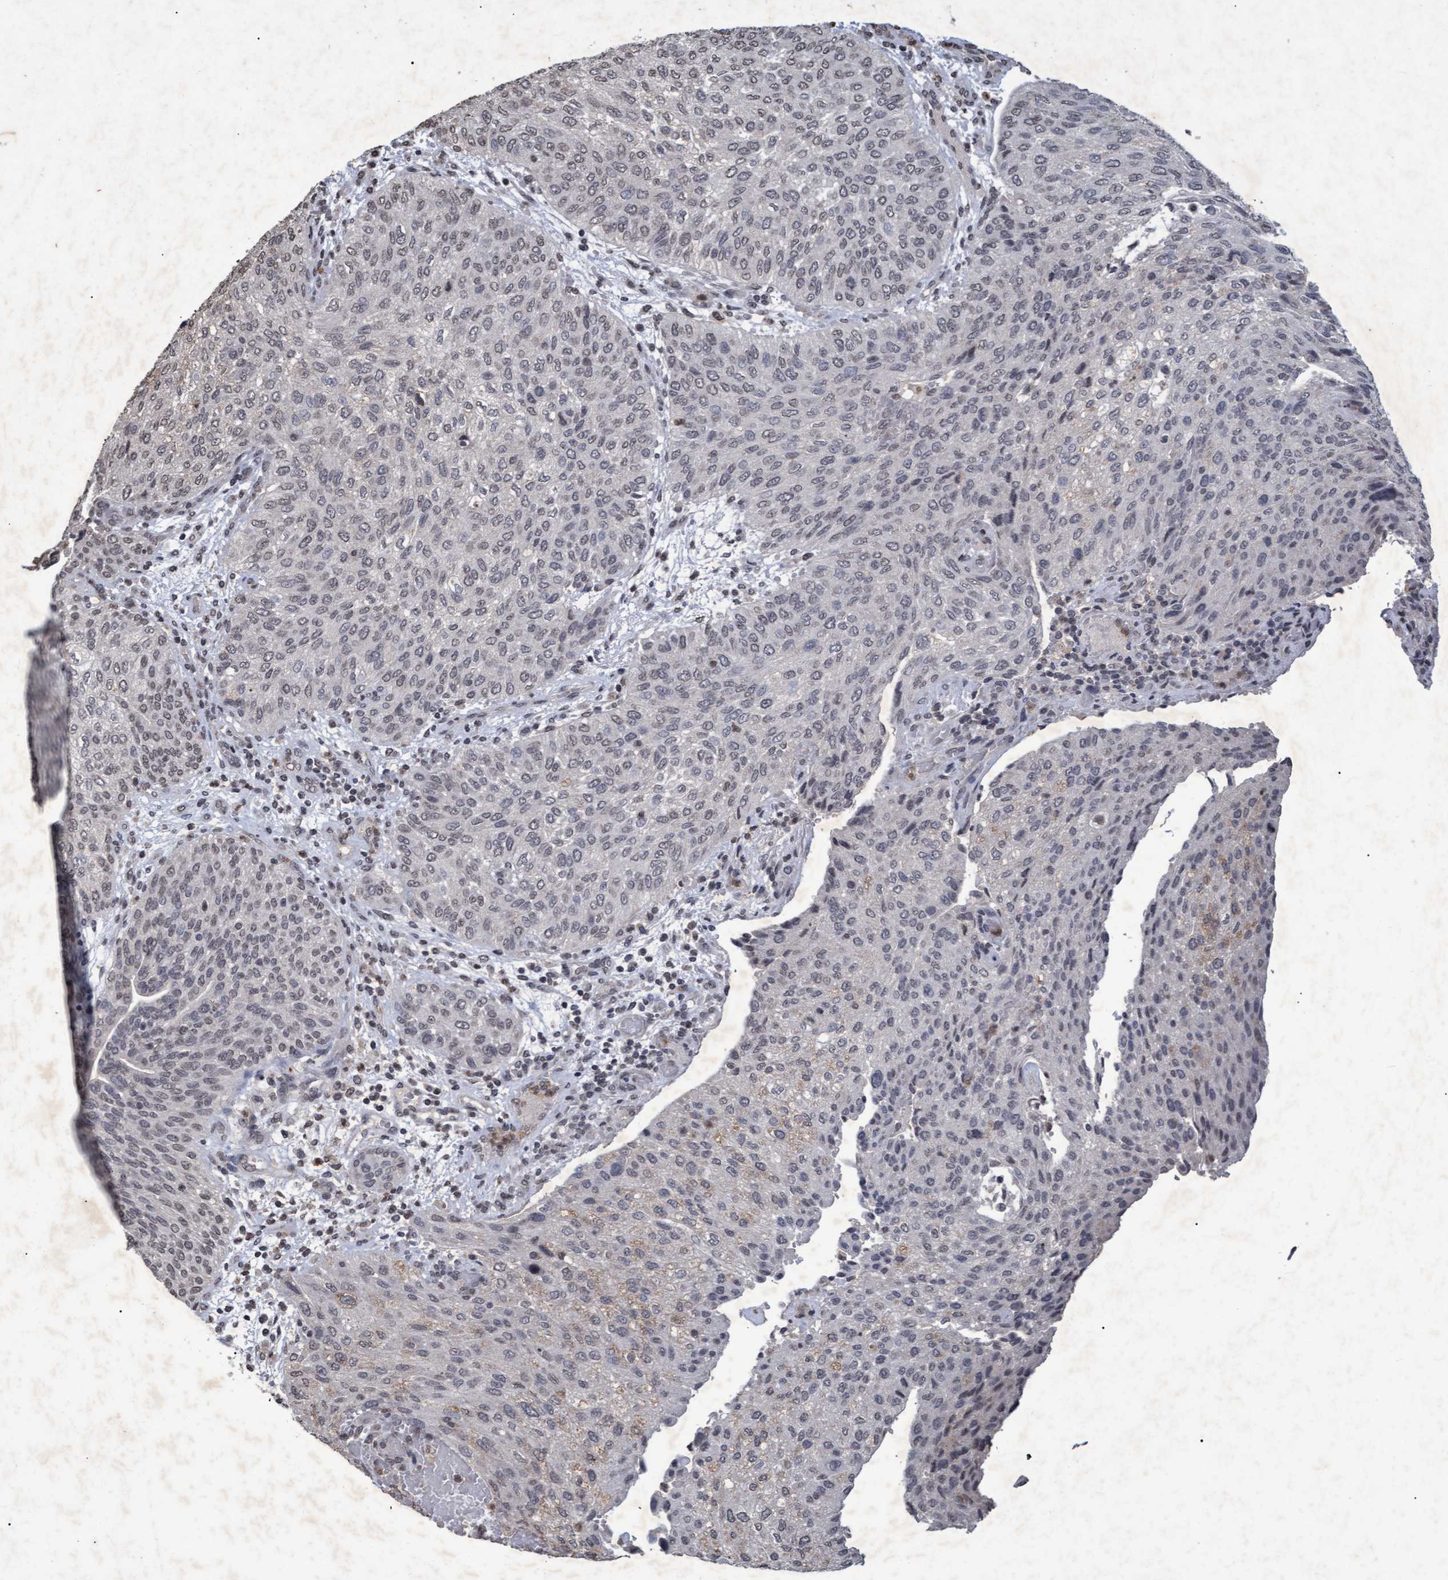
{"staining": {"intensity": "weak", "quantity": "<25%", "location": "cytoplasmic/membranous"}, "tissue": "urothelial cancer", "cell_type": "Tumor cells", "image_type": "cancer", "snomed": [{"axis": "morphology", "description": "Urothelial carcinoma, Low grade"}, {"axis": "morphology", "description": "Urothelial carcinoma, High grade"}, {"axis": "topography", "description": "Urinary bladder"}], "caption": "Tumor cells show no significant protein staining in urothelial cancer.", "gene": "GALC", "patient": {"sex": "male", "age": 35}}